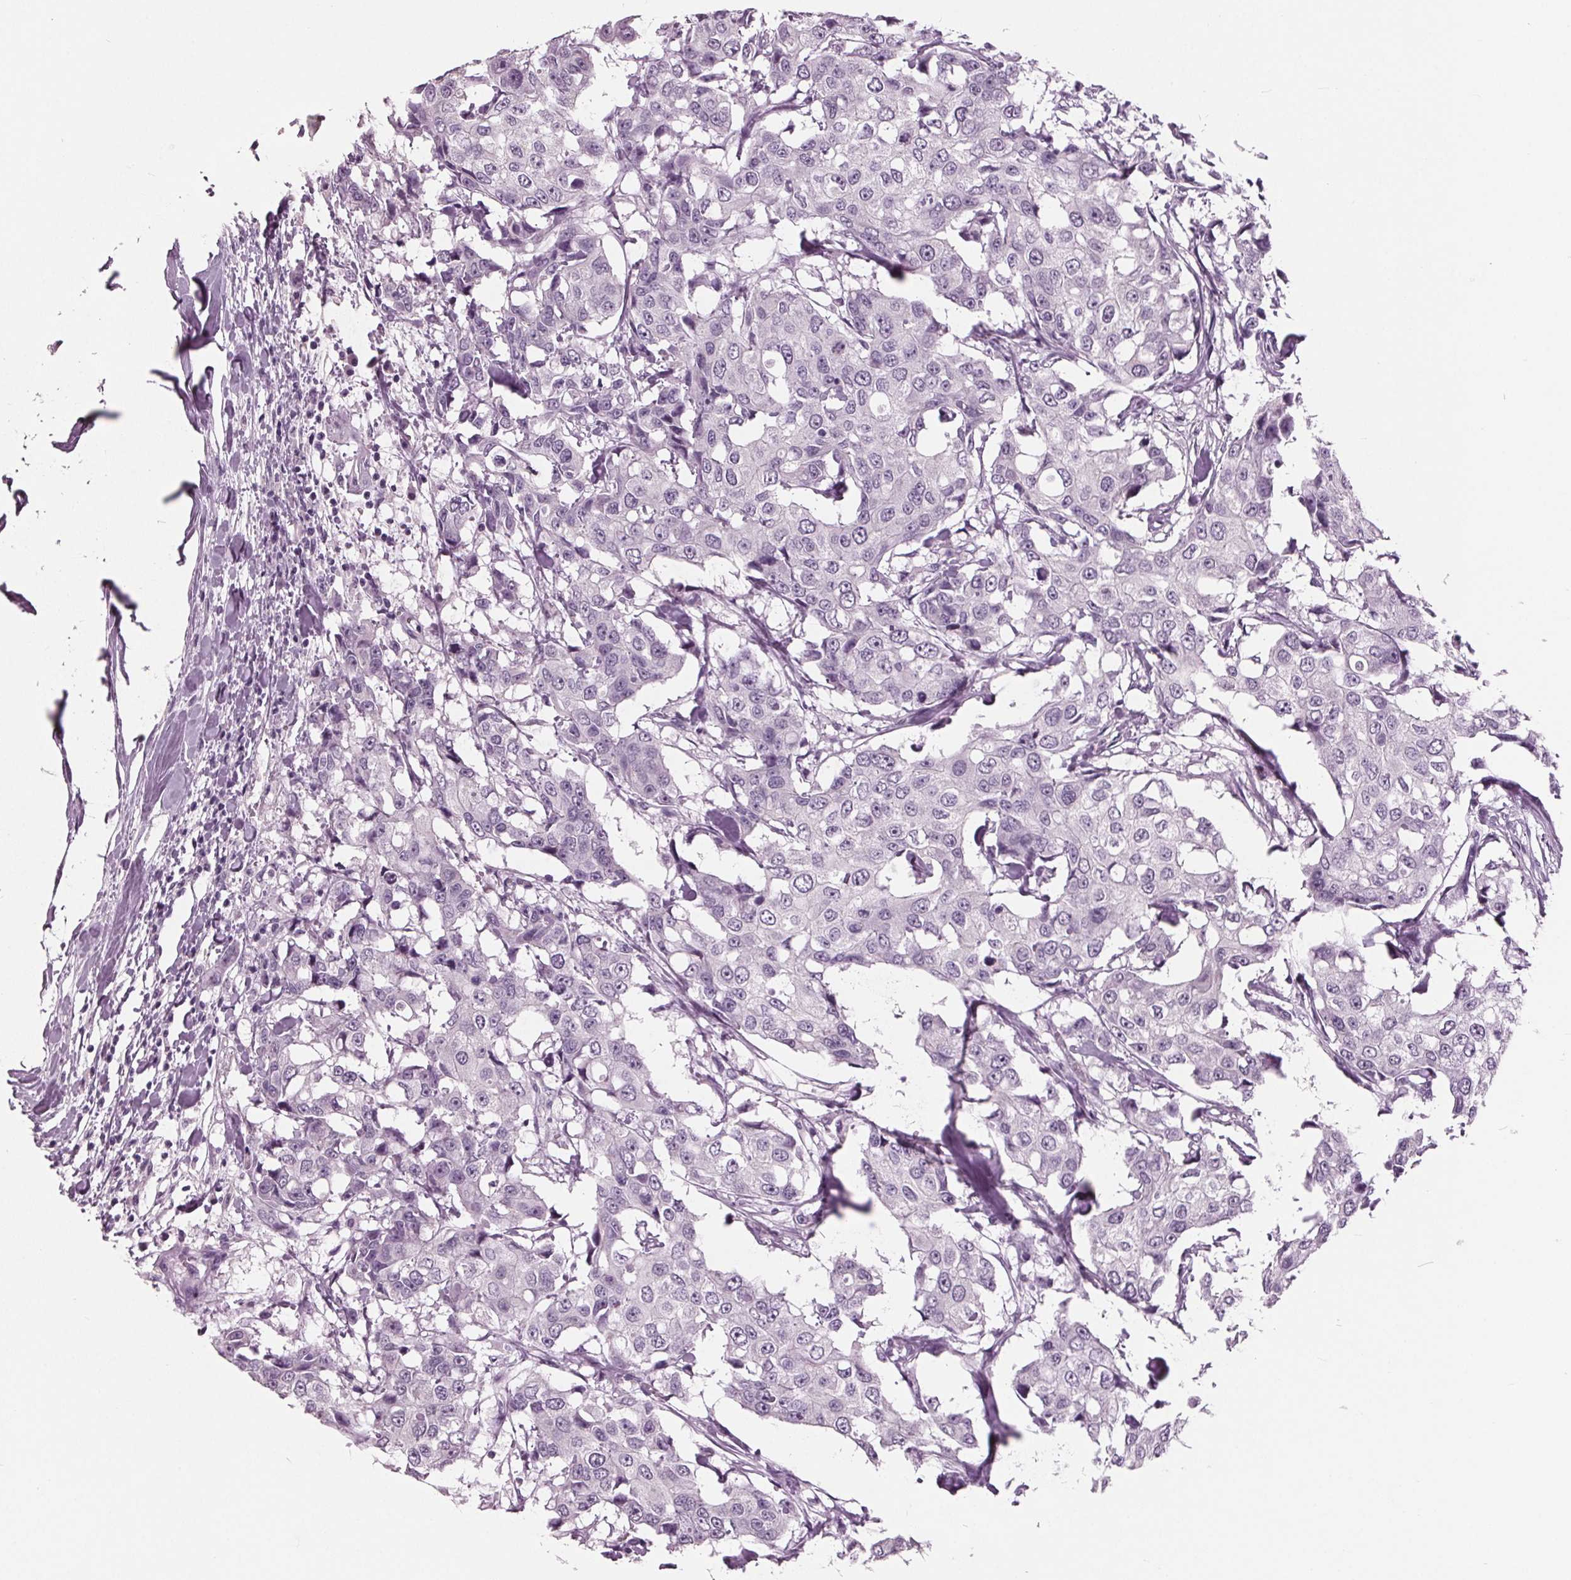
{"staining": {"intensity": "negative", "quantity": "none", "location": "none"}, "tissue": "breast cancer", "cell_type": "Tumor cells", "image_type": "cancer", "snomed": [{"axis": "morphology", "description": "Duct carcinoma"}, {"axis": "topography", "description": "Breast"}], "caption": "The image exhibits no staining of tumor cells in intraductal carcinoma (breast).", "gene": "AMBP", "patient": {"sex": "female", "age": 27}}